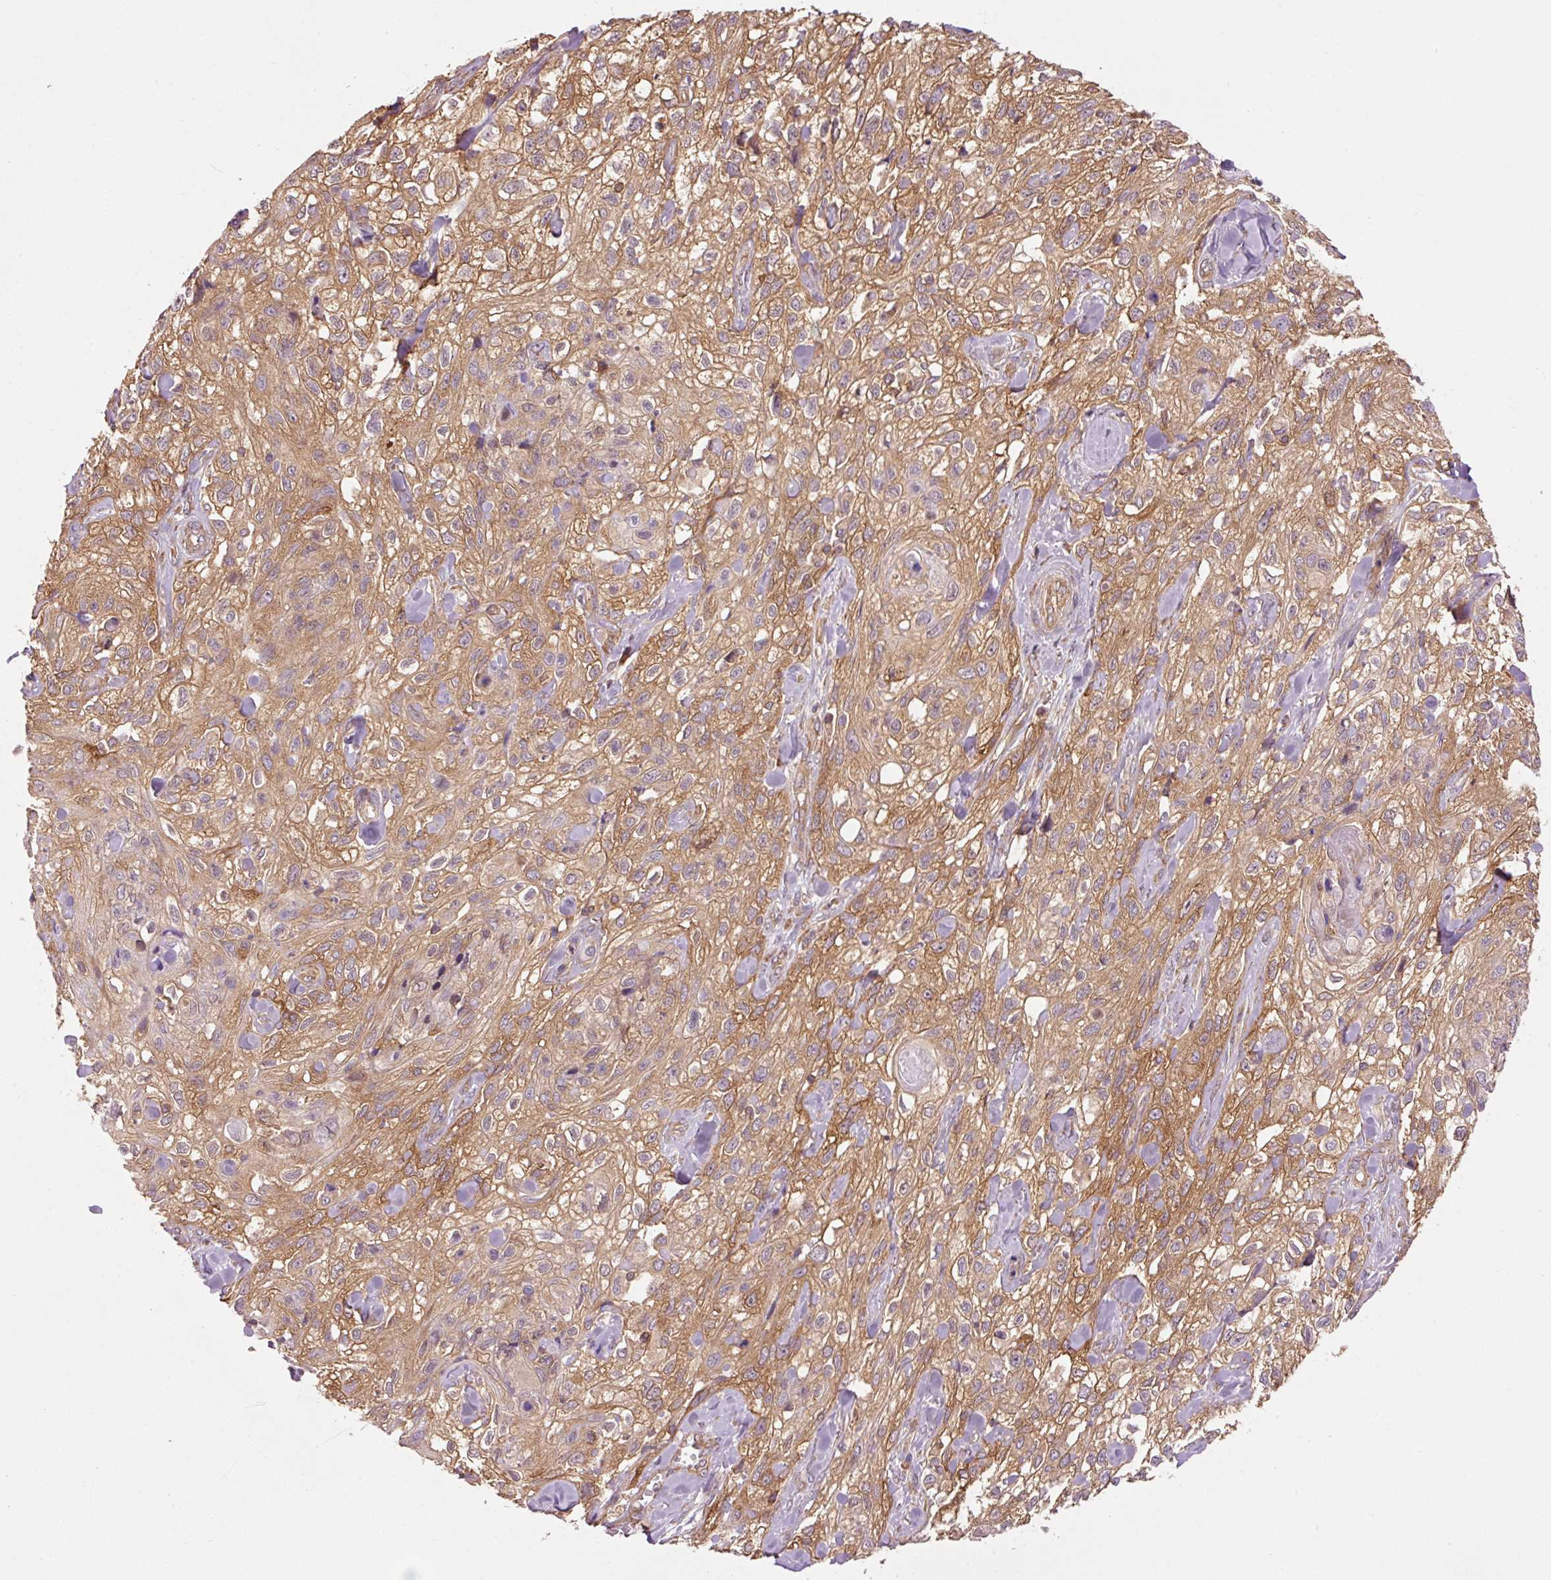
{"staining": {"intensity": "moderate", "quantity": ">75%", "location": "cytoplasmic/membranous"}, "tissue": "skin cancer", "cell_type": "Tumor cells", "image_type": "cancer", "snomed": [{"axis": "morphology", "description": "Squamous cell carcinoma, NOS"}, {"axis": "topography", "description": "Skin"}, {"axis": "topography", "description": "Vulva"}], "caption": "A medium amount of moderate cytoplasmic/membranous expression is appreciated in approximately >75% of tumor cells in skin cancer (squamous cell carcinoma) tissue.", "gene": "PDAP1", "patient": {"sex": "female", "age": 86}}